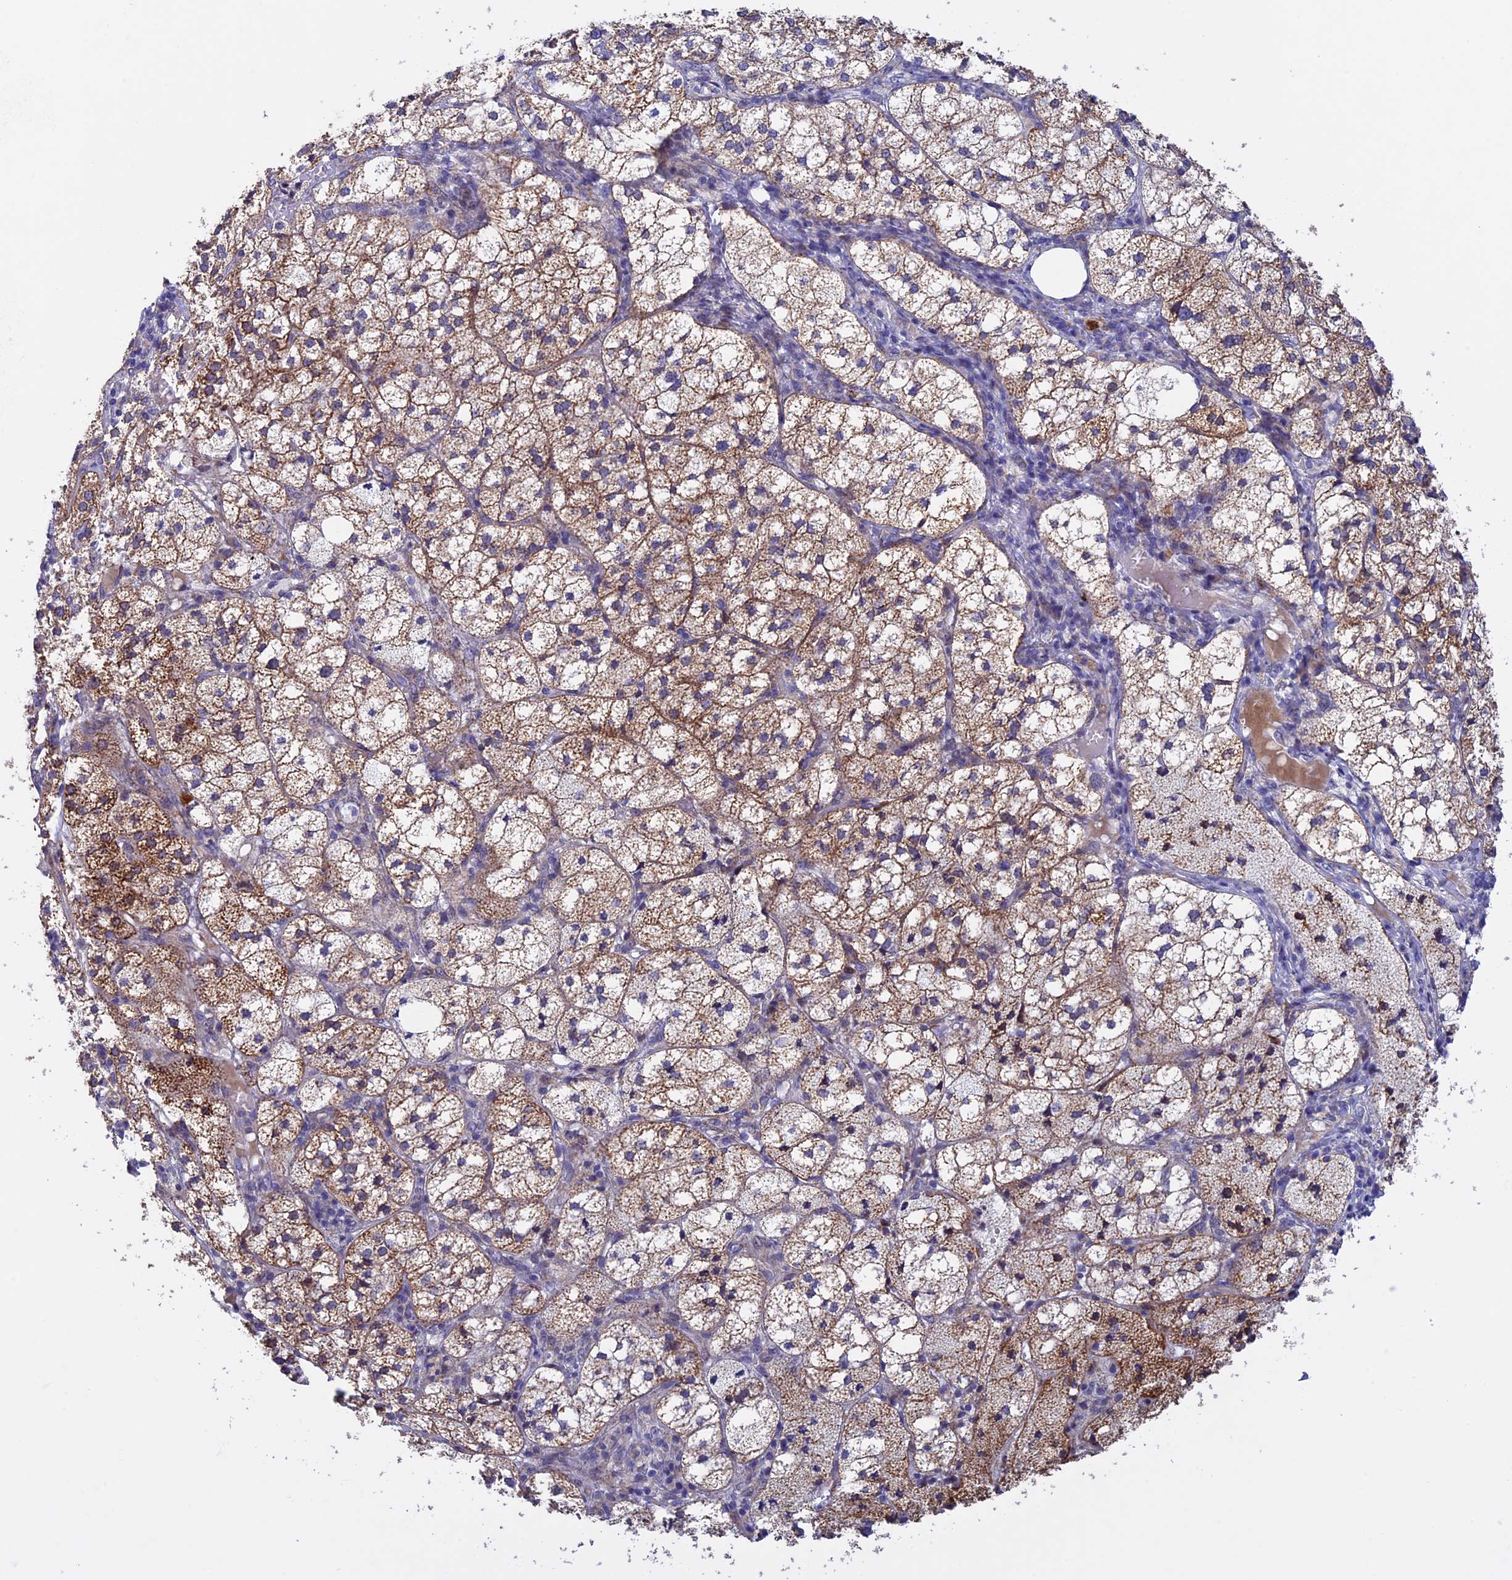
{"staining": {"intensity": "strong", "quantity": ">75%", "location": "cytoplasmic/membranous"}, "tissue": "adrenal gland", "cell_type": "Glandular cells", "image_type": "normal", "snomed": [{"axis": "morphology", "description": "Normal tissue, NOS"}, {"axis": "topography", "description": "Adrenal gland"}], "caption": "A photomicrograph of human adrenal gland stained for a protein exhibits strong cytoplasmic/membranous brown staining in glandular cells.", "gene": "ETFDH", "patient": {"sex": "female", "age": 61}}